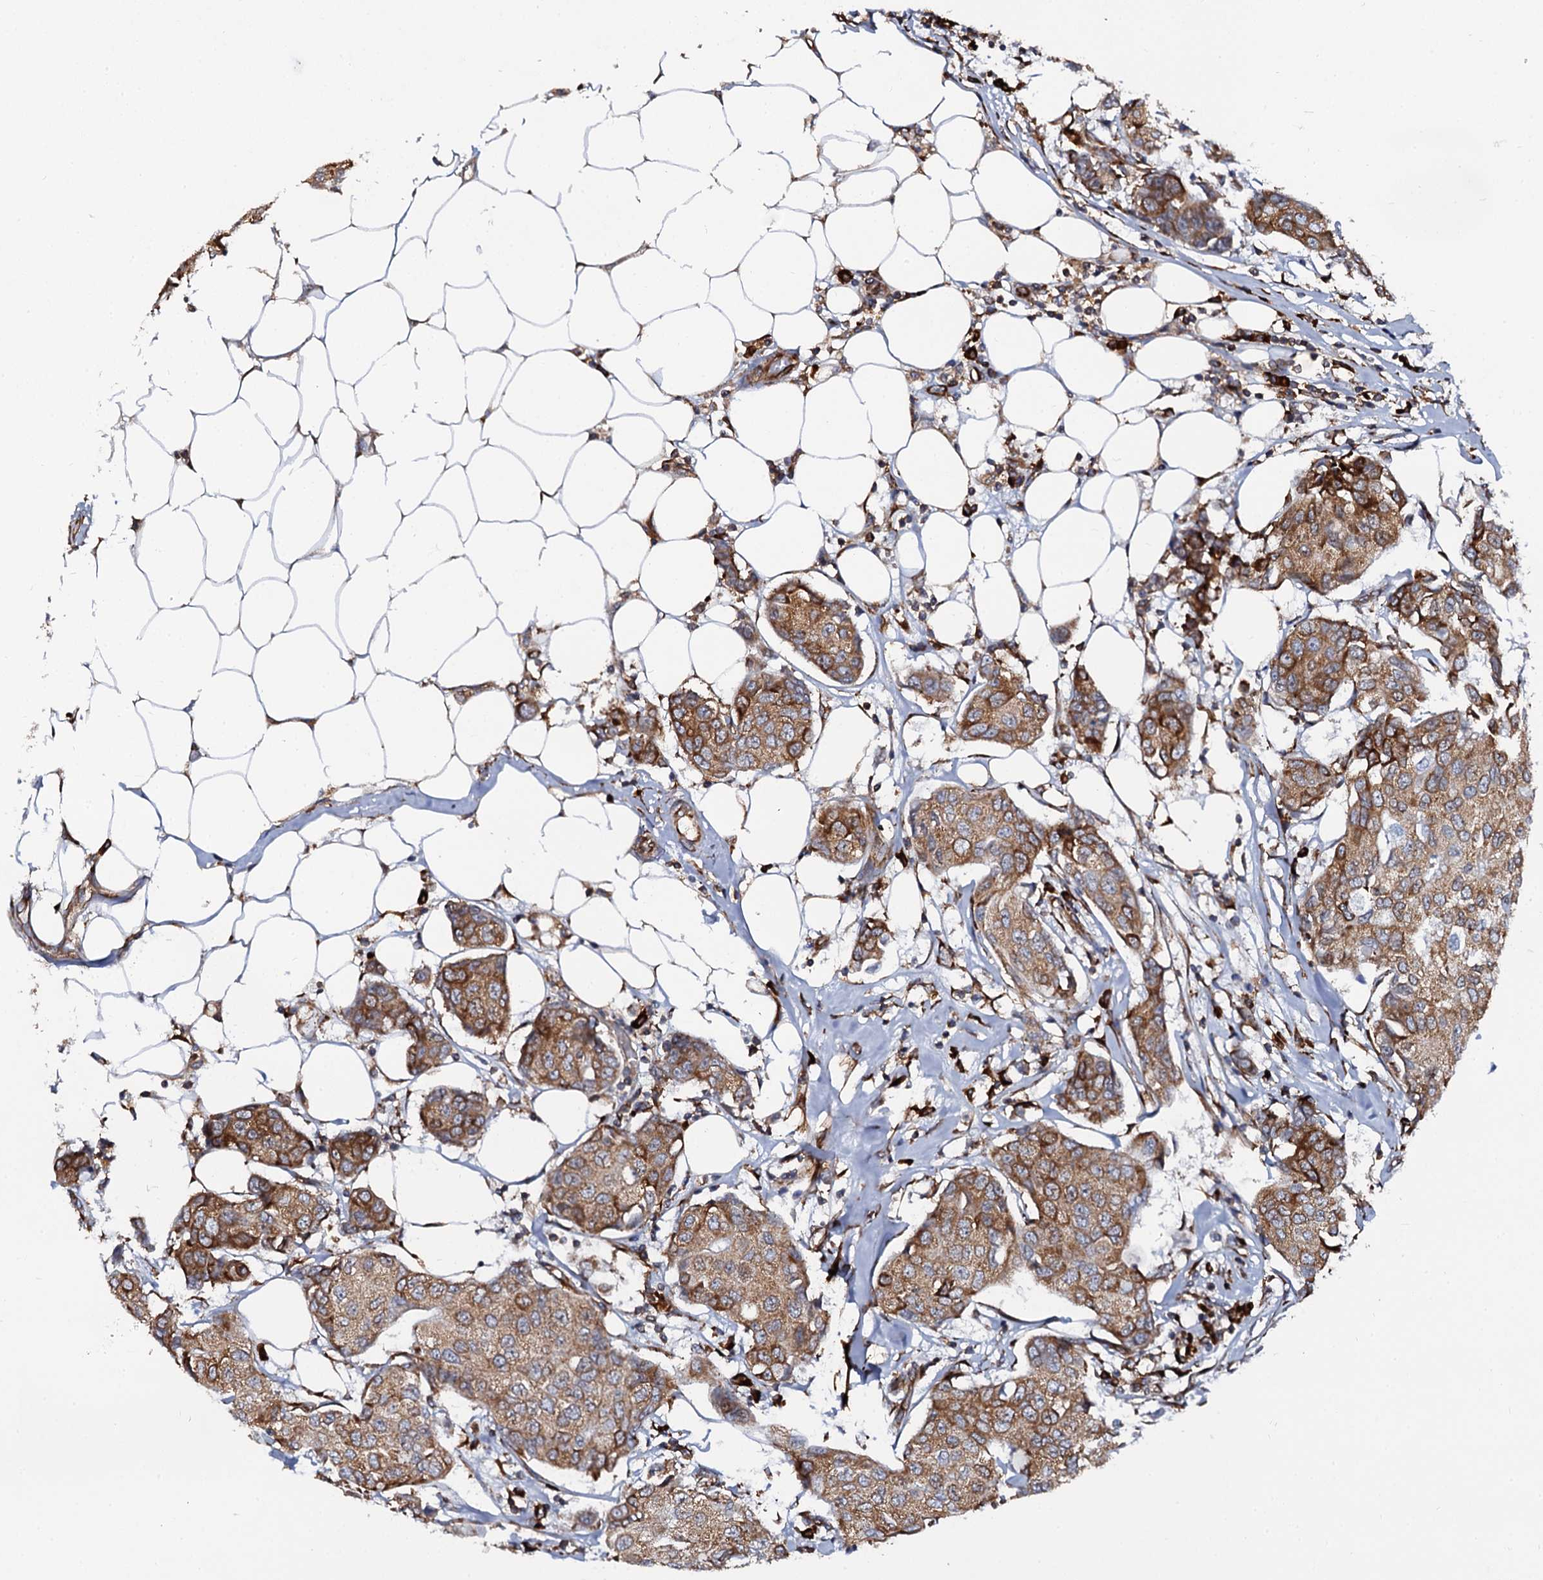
{"staining": {"intensity": "moderate", "quantity": ">75%", "location": "cytoplasmic/membranous"}, "tissue": "breast cancer", "cell_type": "Tumor cells", "image_type": "cancer", "snomed": [{"axis": "morphology", "description": "Duct carcinoma"}, {"axis": "topography", "description": "Breast"}], "caption": "The photomicrograph exhibits immunohistochemical staining of breast cancer. There is moderate cytoplasmic/membranous staining is present in about >75% of tumor cells.", "gene": "SPTY2D1", "patient": {"sex": "female", "age": 80}}